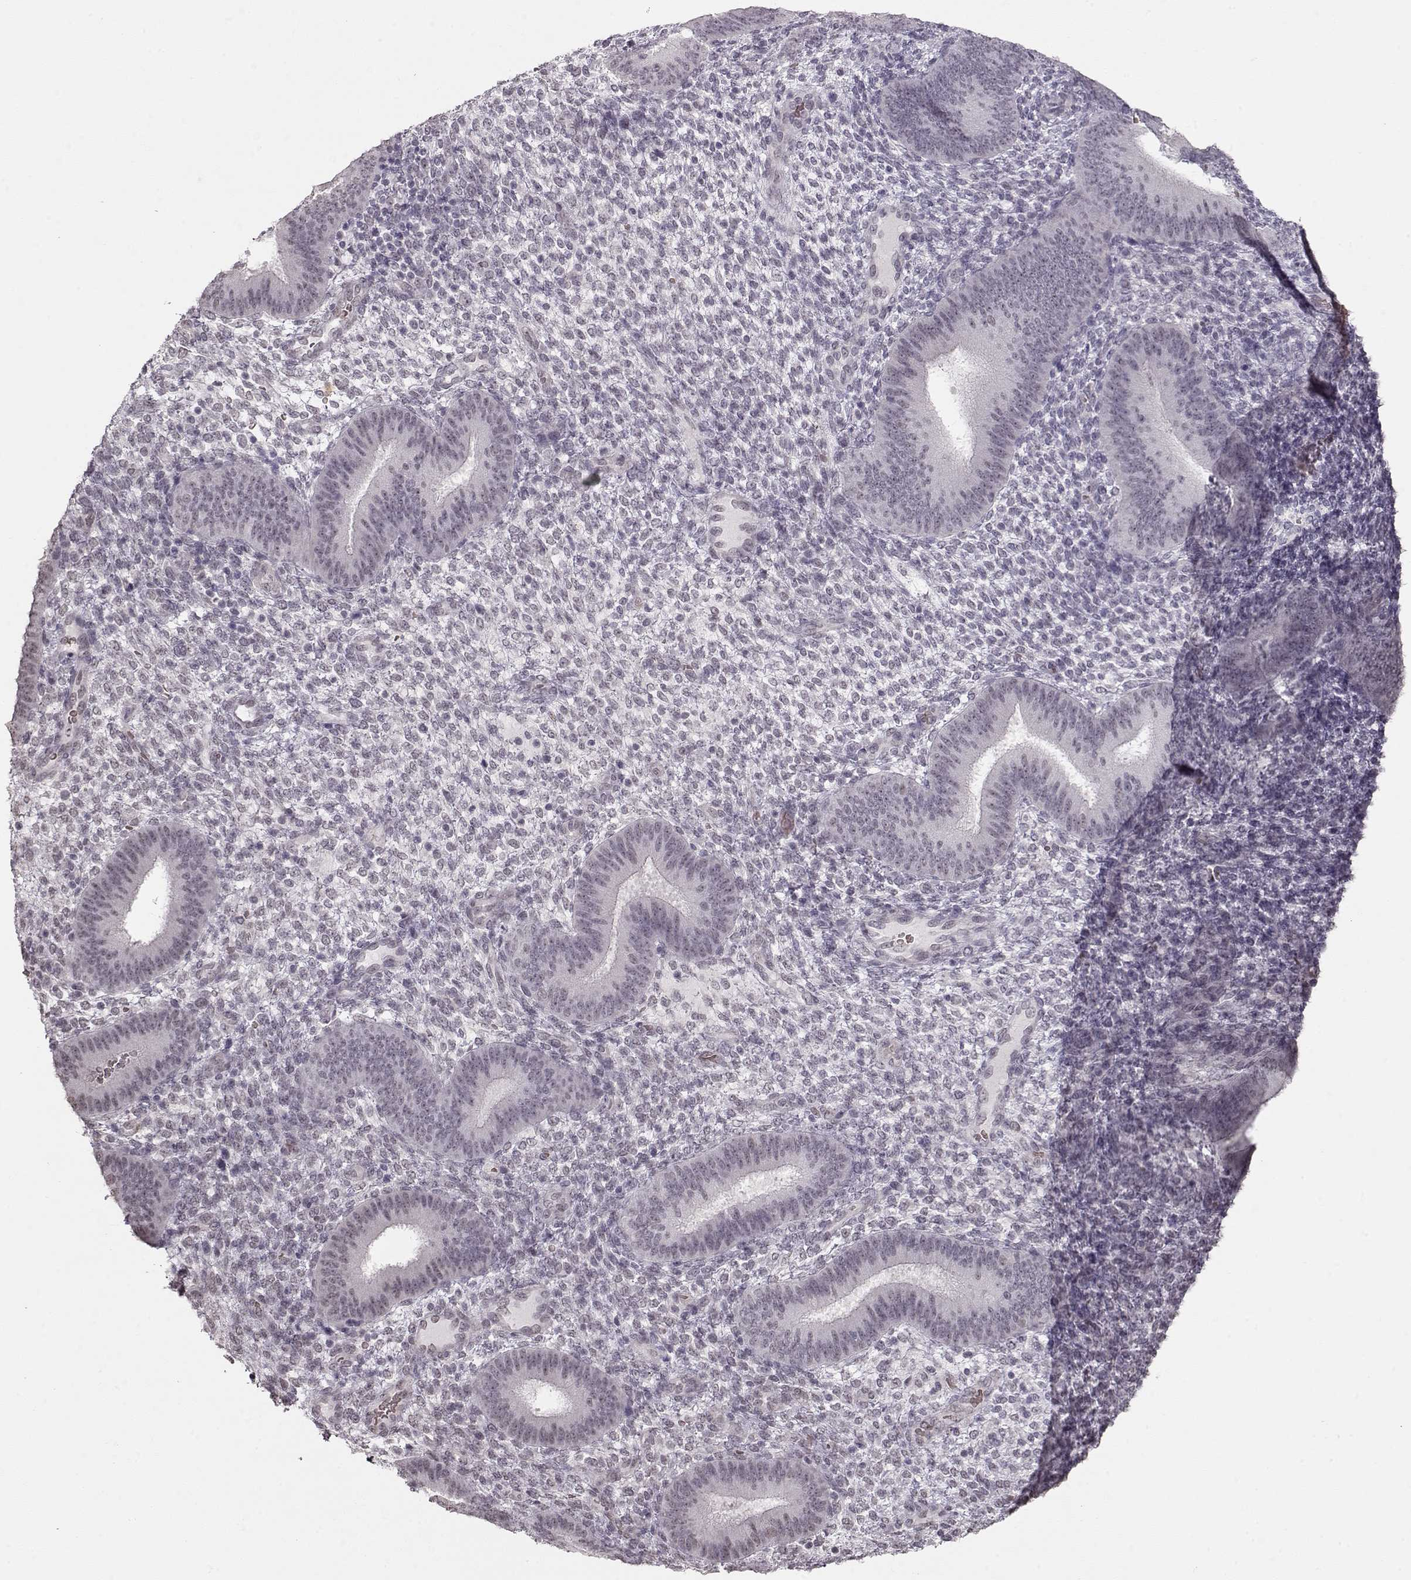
{"staining": {"intensity": "negative", "quantity": "none", "location": "none"}, "tissue": "endometrium", "cell_type": "Cells in endometrial stroma", "image_type": "normal", "snomed": [{"axis": "morphology", "description": "Normal tissue, NOS"}, {"axis": "topography", "description": "Endometrium"}], "caption": "IHC of benign endometrium displays no staining in cells in endometrial stroma.", "gene": "PCP4", "patient": {"sex": "female", "age": 39}}